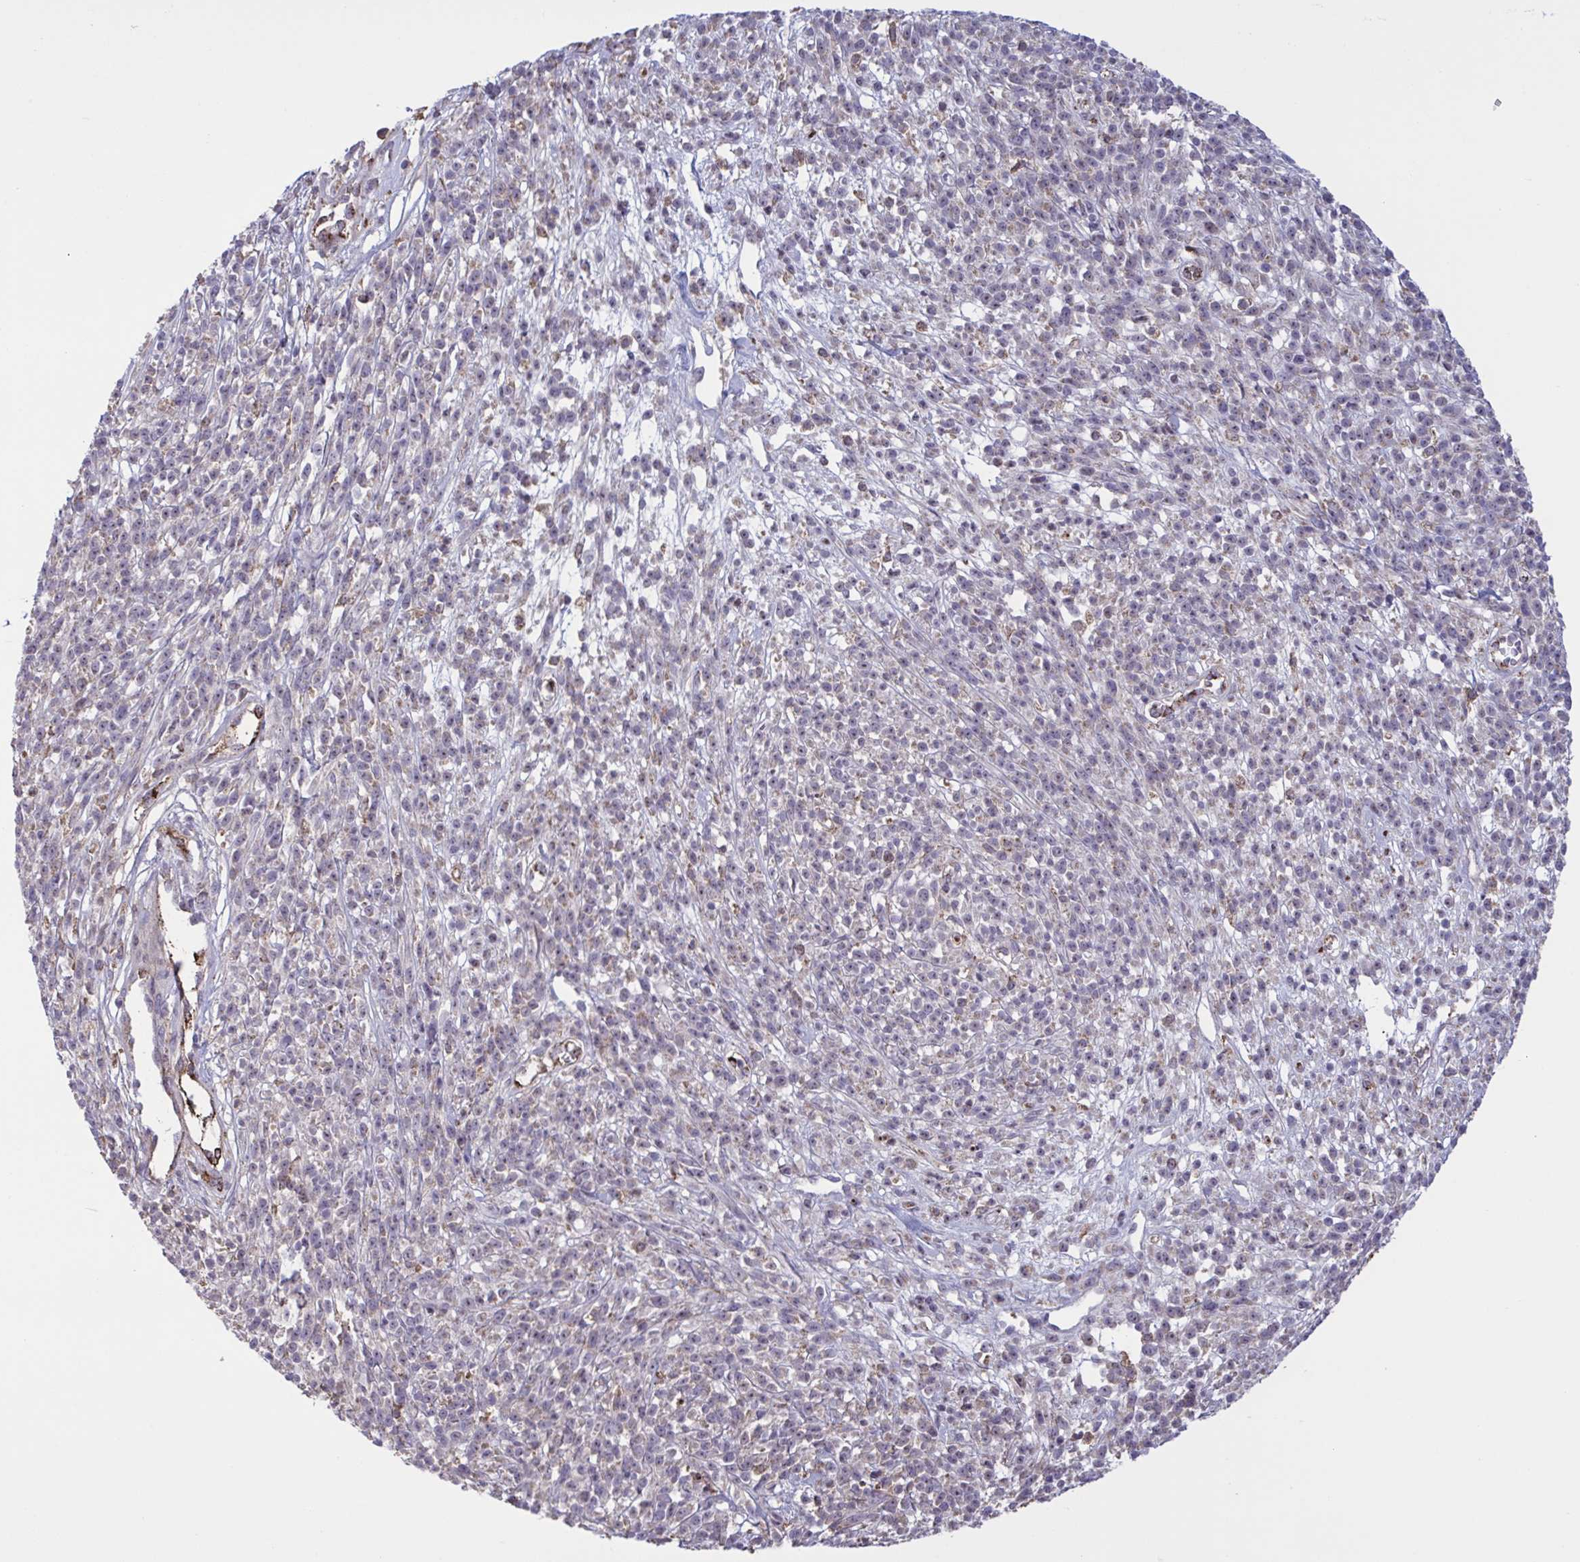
{"staining": {"intensity": "weak", "quantity": "25%-75%", "location": "nuclear"}, "tissue": "melanoma", "cell_type": "Tumor cells", "image_type": "cancer", "snomed": [{"axis": "morphology", "description": "Malignant melanoma, NOS"}, {"axis": "topography", "description": "Skin"}, {"axis": "topography", "description": "Skin of trunk"}], "caption": "The micrograph exhibits a brown stain indicating the presence of a protein in the nuclear of tumor cells in malignant melanoma.", "gene": "CD101", "patient": {"sex": "male", "age": 74}}